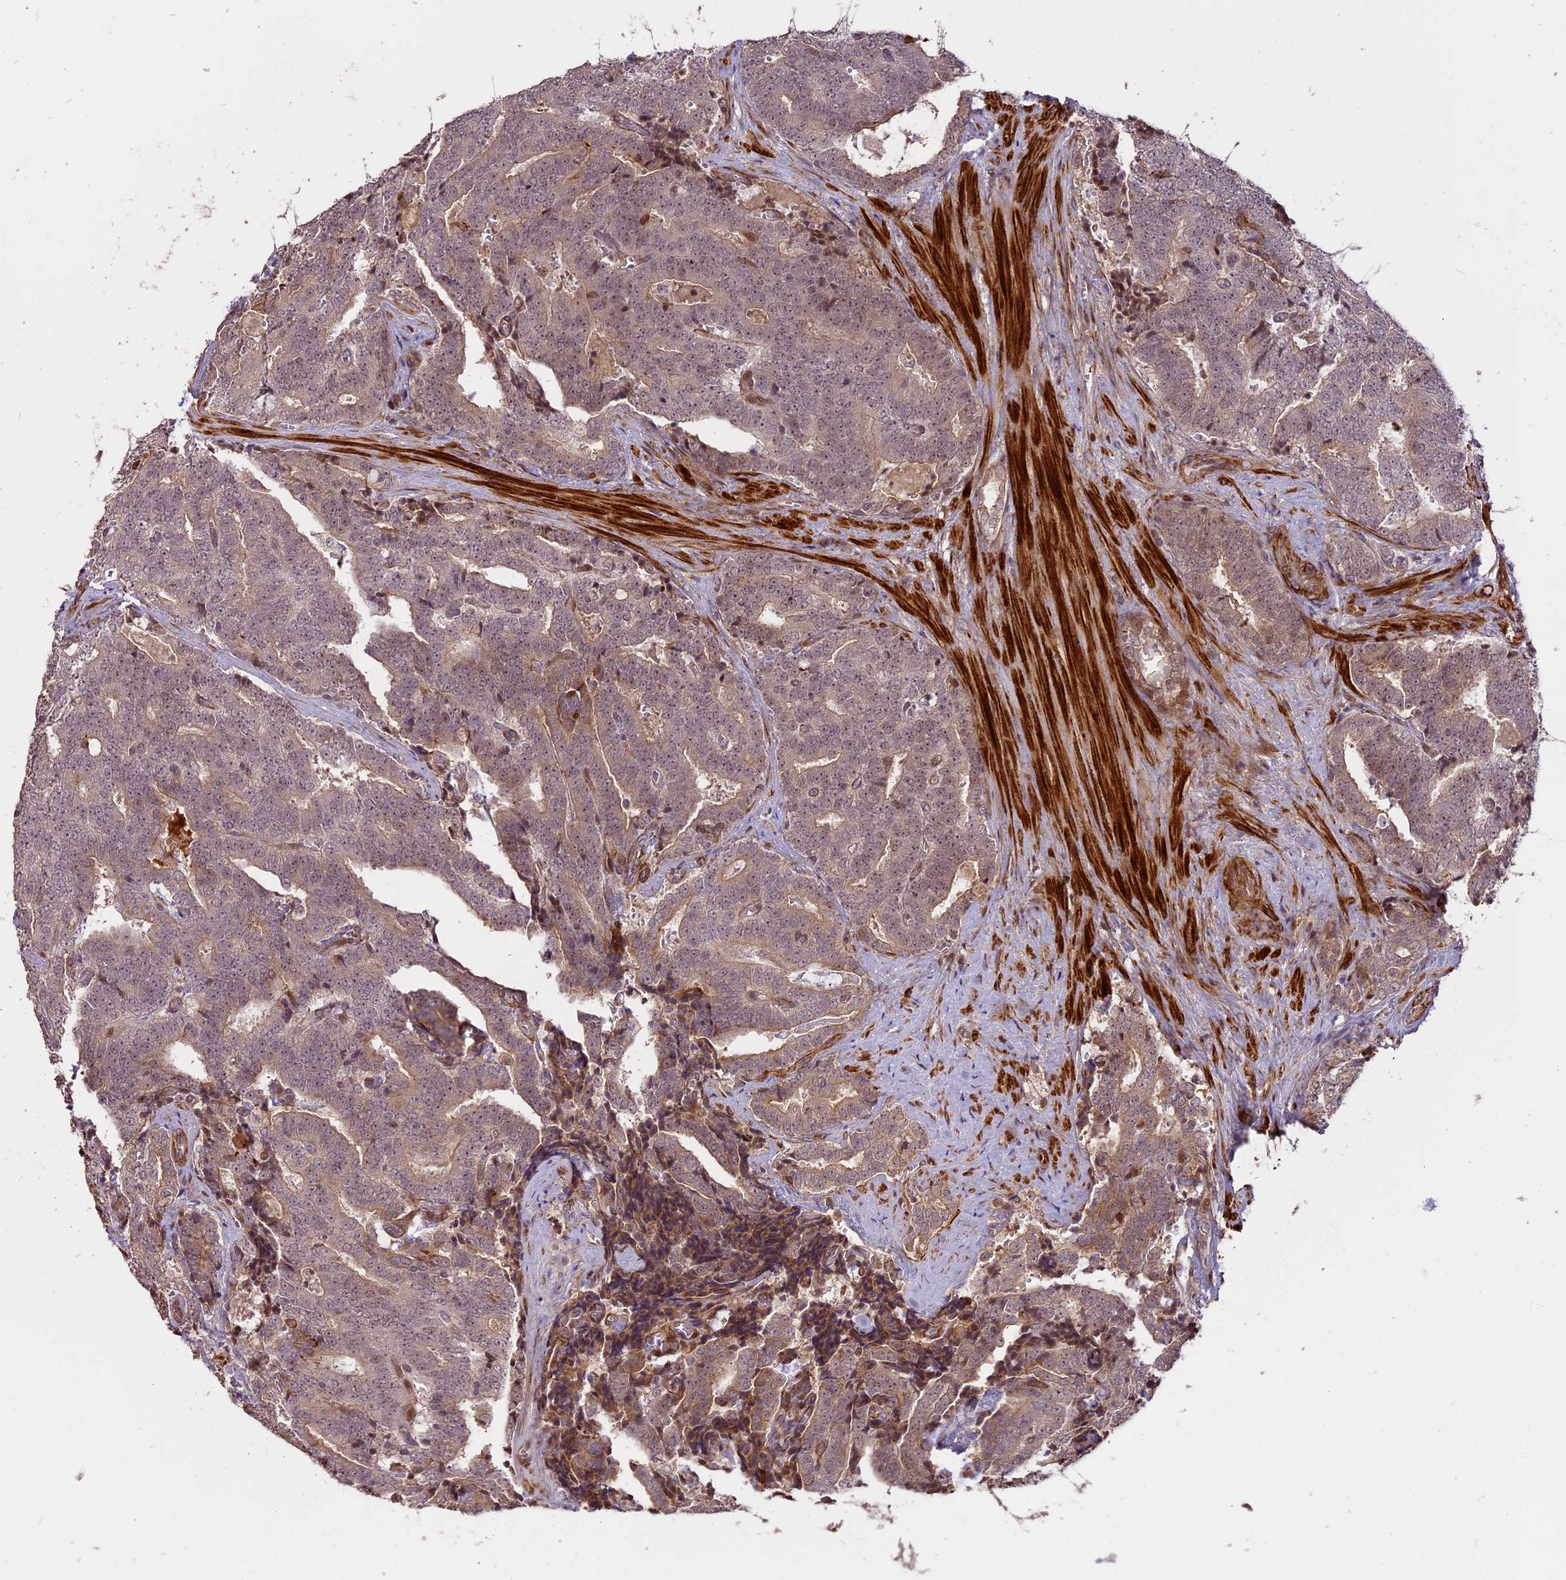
{"staining": {"intensity": "weak", "quantity": ">75%", "location": "cytoplasmic/membranous"}, "tissue": "prostate cancer", "cell_type": "Tumor cells", "image_type": "cancer", "snomed": [{"axis": "morphology", "description": "Adenocarcinoma, High grade"}, {"axis": "topography", "description": "Prostate and seminal vesicle, NOS"}], "caption": "Protein expression by immunohistochemistry (IHC) reveals weak cytoplasmic/membranous staining in approximately >75% of tumor cells in prostate high-grade adenocarcinoma.", "gene": "ENHO", "patient": {"sex": "male", "age": 67}}